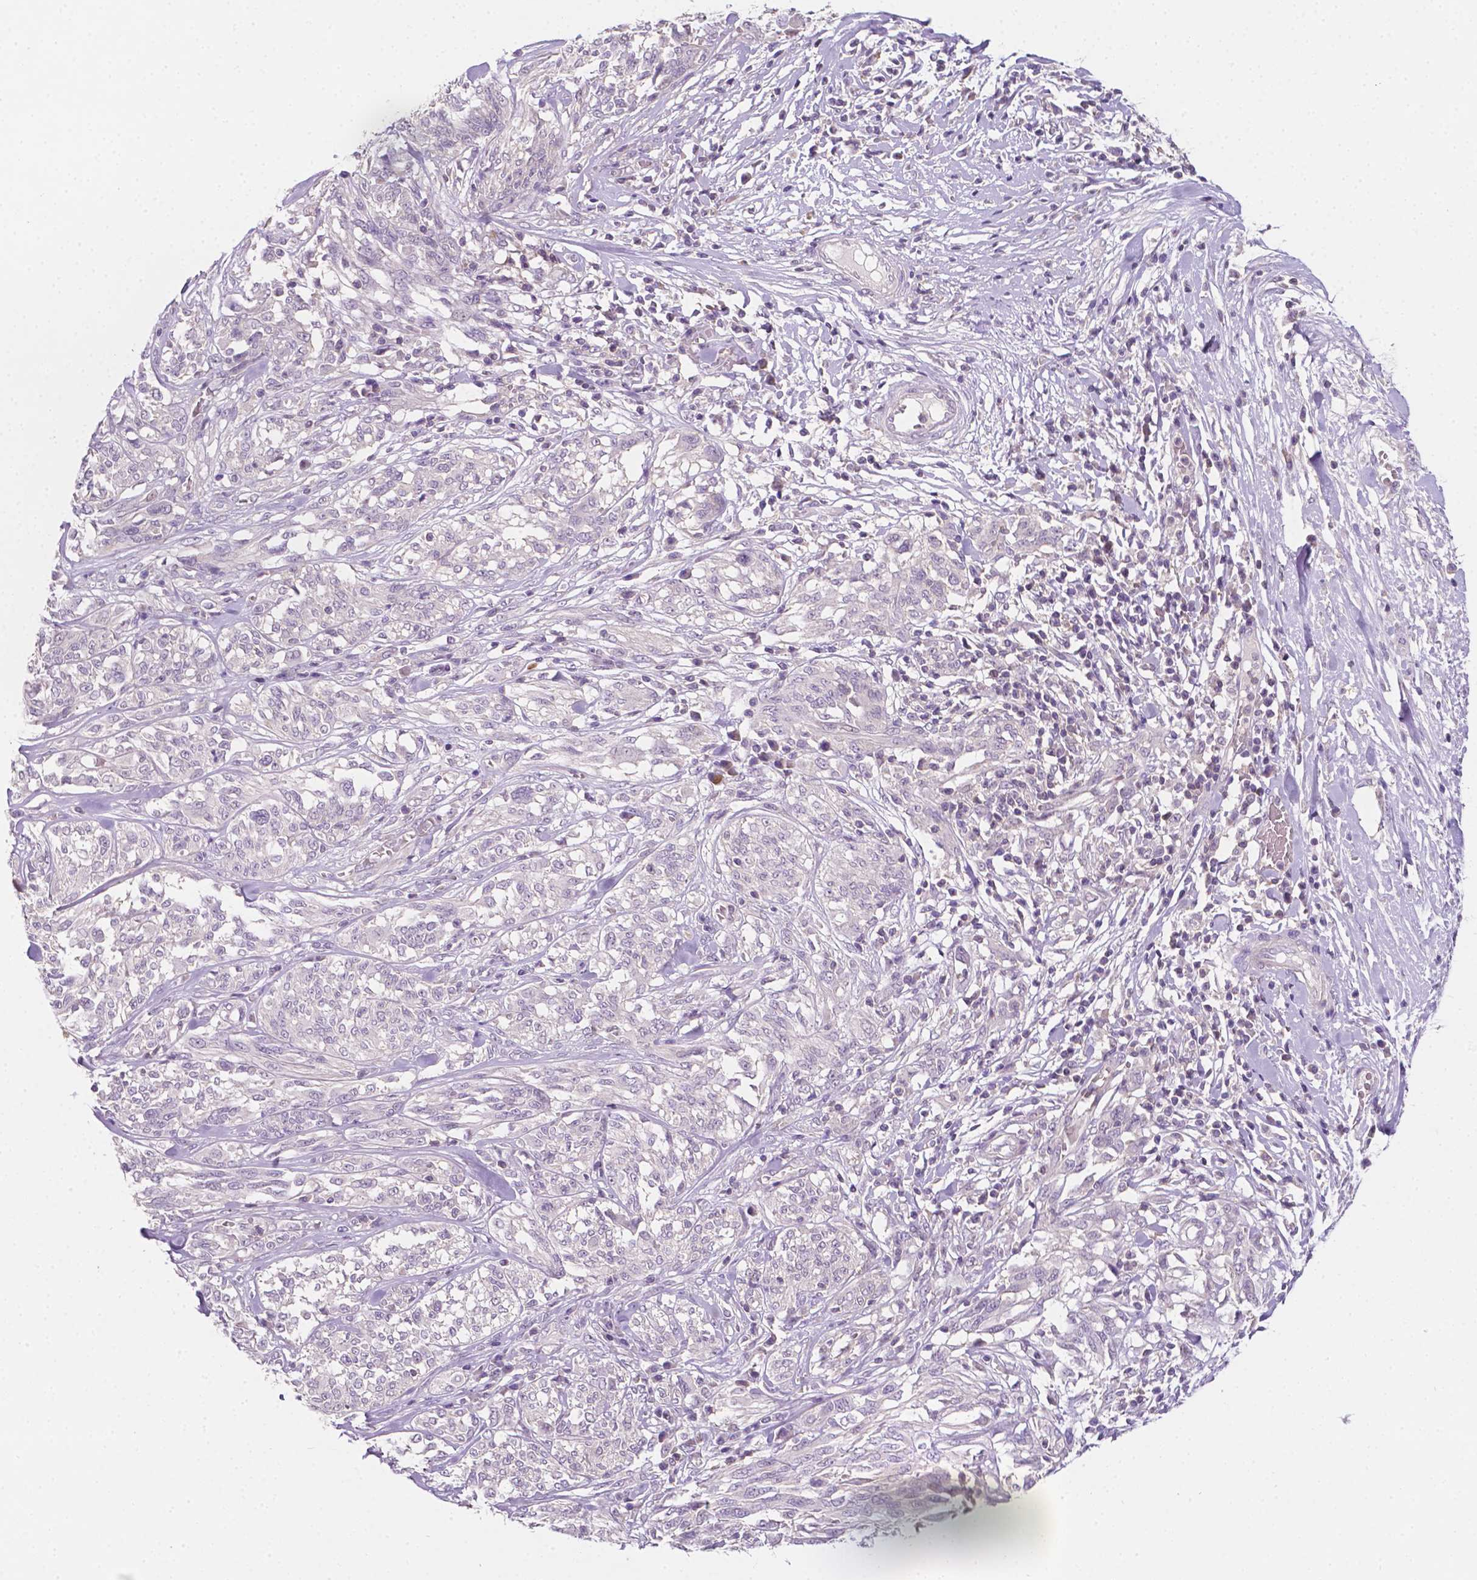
{"staining": {"intensity": "negative", "quantity": "none", "location": "none"}, "tissue": "melanoma", "cell_type": "Tumor cells", "image_type": "cancer", "snomed": [{"axis": "morphology", "description": "Malignant melanoma, NOS"}, {"axis": "topography", "description": "Skin"}], "caption": "The immunohistochemistry (IHC) histopathology image has no significant expression in tumor cells of malignant melanoma tissue.", "gene": "EGFR", "patient": {"sex": "female", "age": 91}}